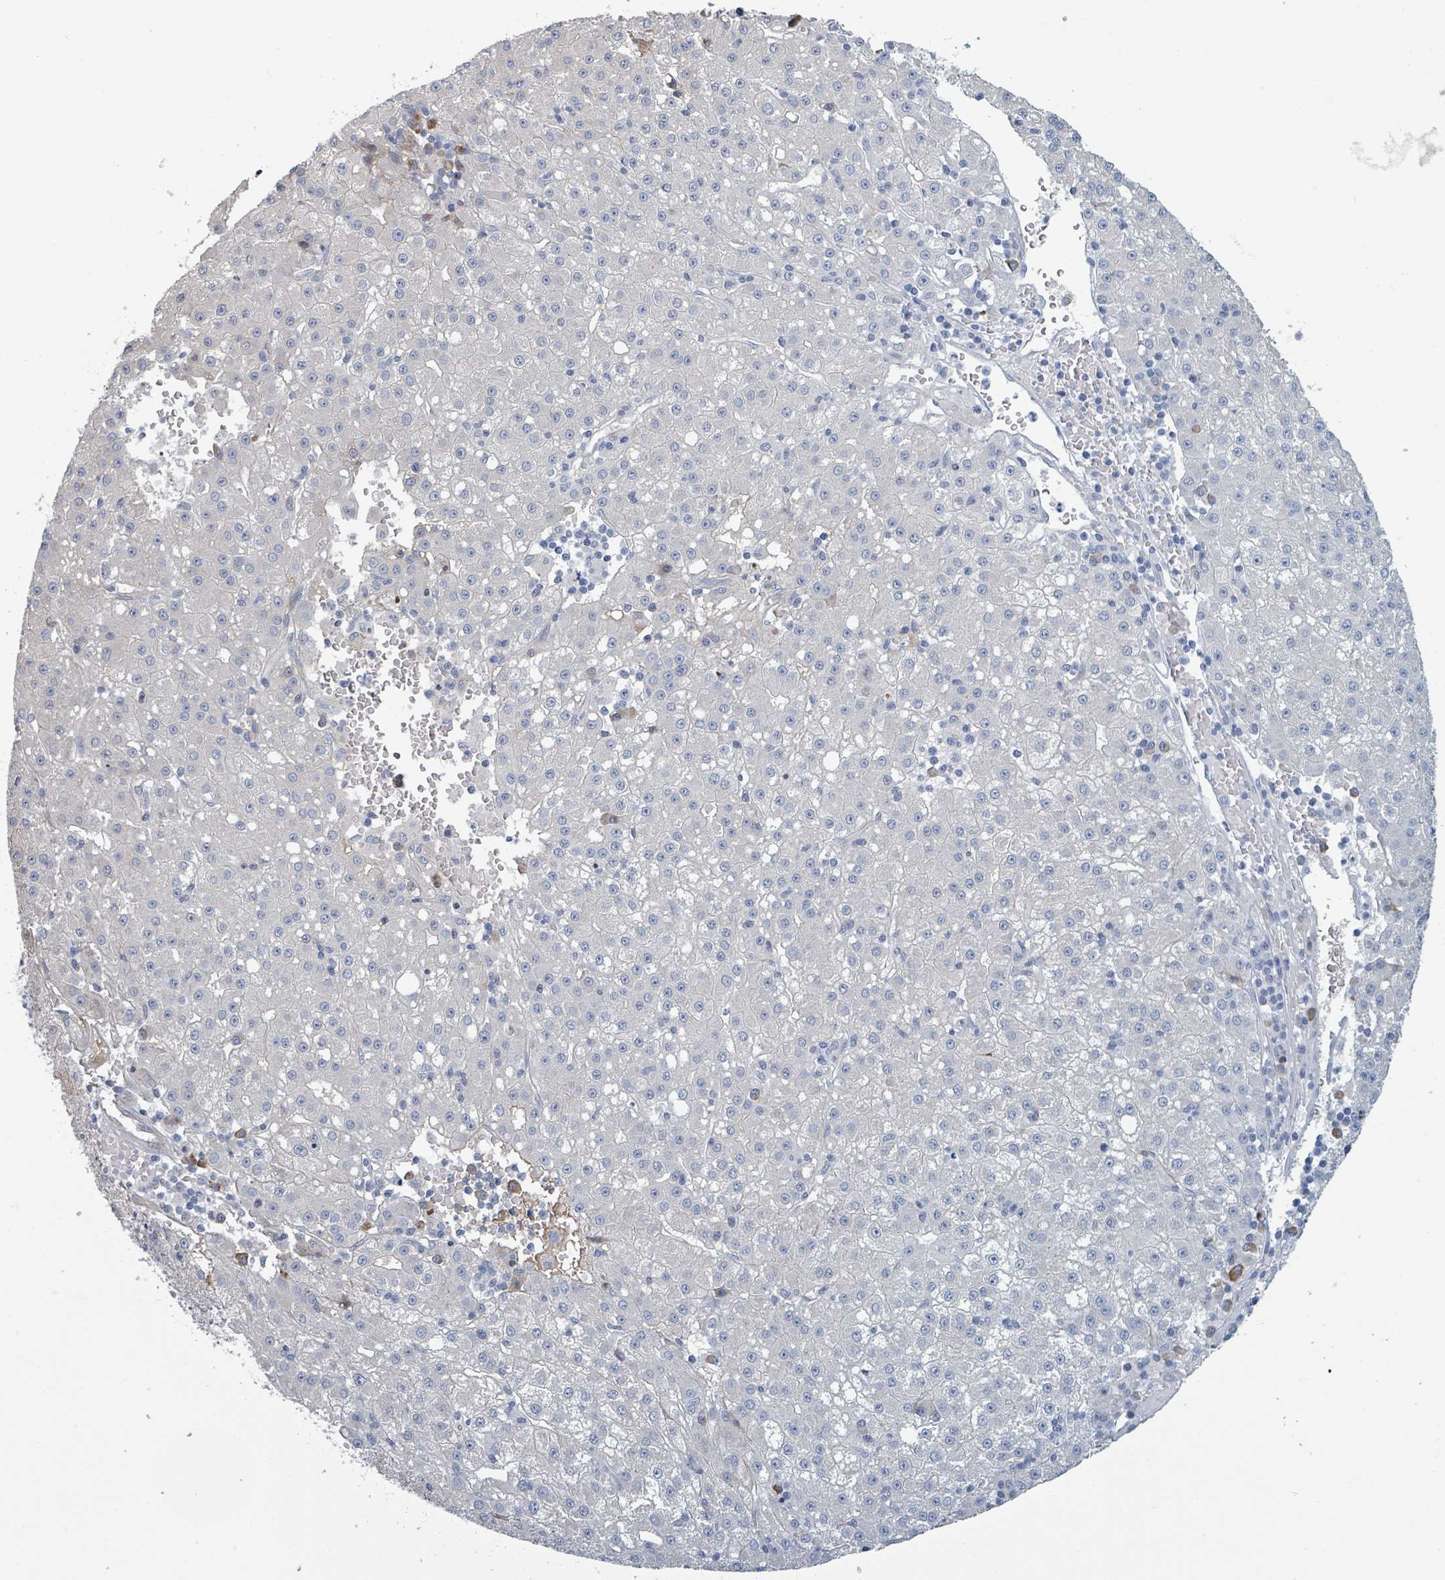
{"staining": {"intensity": "negative", "quantity": "none", "location": "none"}, "tissue": "liver cancer", "cell_type": "Tumor cells", "image_type": "cancer", "snomed": [{"axis": "morphology", "description": "Carcinoma, Hepatocellular, NOS"}, {"axis": "topography", "description": "Liver"}], "caption": "Tumor cells are negative for protein expression in human liver hepatocellular carcinoma. The staining was performed using DAB (3,3'-diaminobenzidine) to visualize the protein expression in brown, while the nuclei were stained in blue with hematoxylin (Magnification: 20x).", "gene": "RAB33B", "patient": {"sex": "male", "age": 76}}